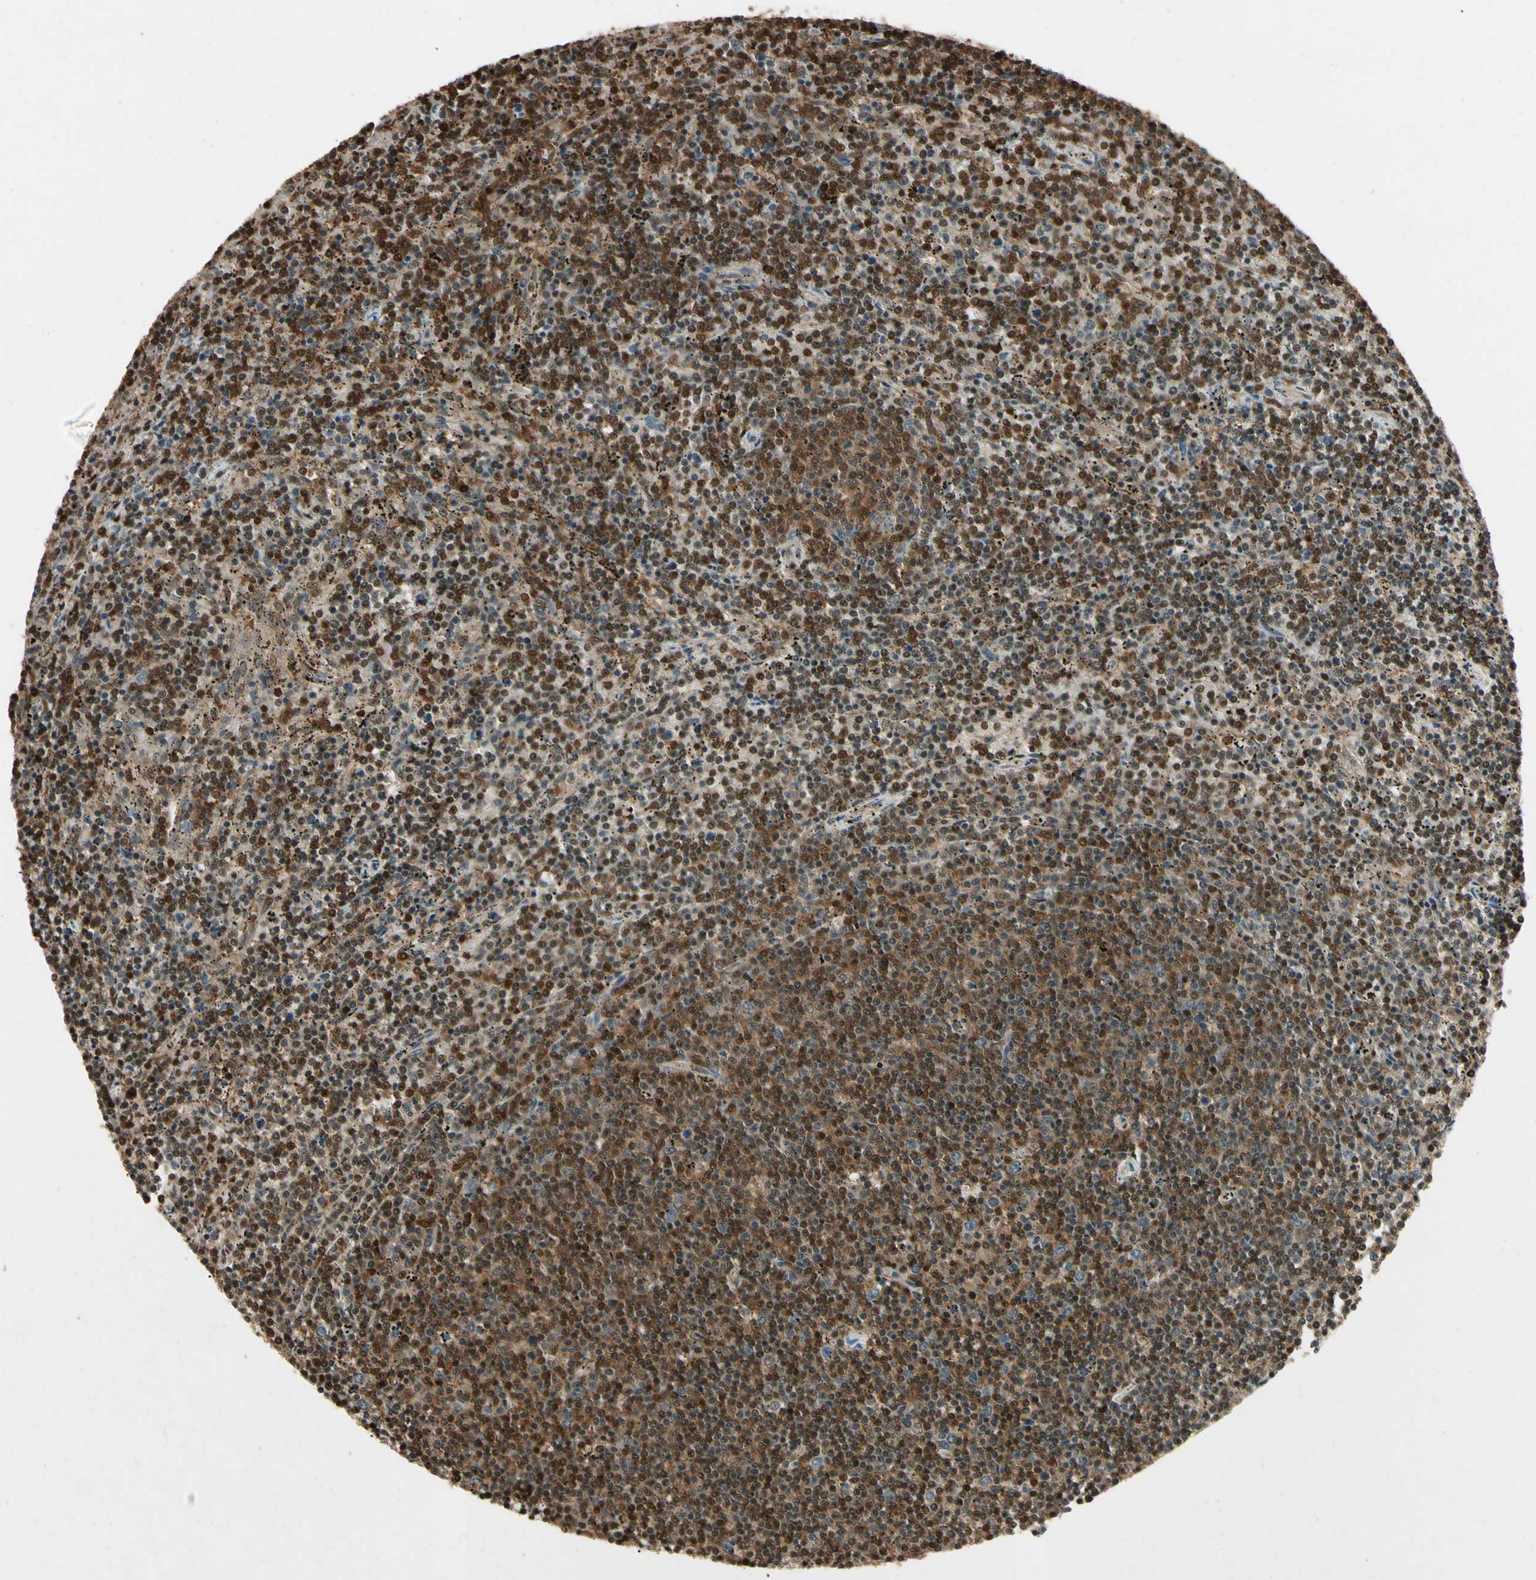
{"staining": {"intensity": "strong", "quantity": ">75%", "location": "nuclear"}, "tissue": "lymphoma", "cell_type": "Tumor cells", "image_type": "cancer", "snomed": [{"axis": "morphology", "description": "Malignant lymphoma, non-Hodgkin's type, Low grade"}, {"axis": "topography", "description": "Spleen"}], "caption": "DAB immunohistochemical staining of low-grade malignant lymphoma, non-Hodgkin's type demonstrates strong nuclear protein positivity in about >75% of tumor cells. (DAB IHC with brightfield microscopy, high magnification).", "gene": "YWHAQ", "patient": {"sex": "female", "age": 50}}